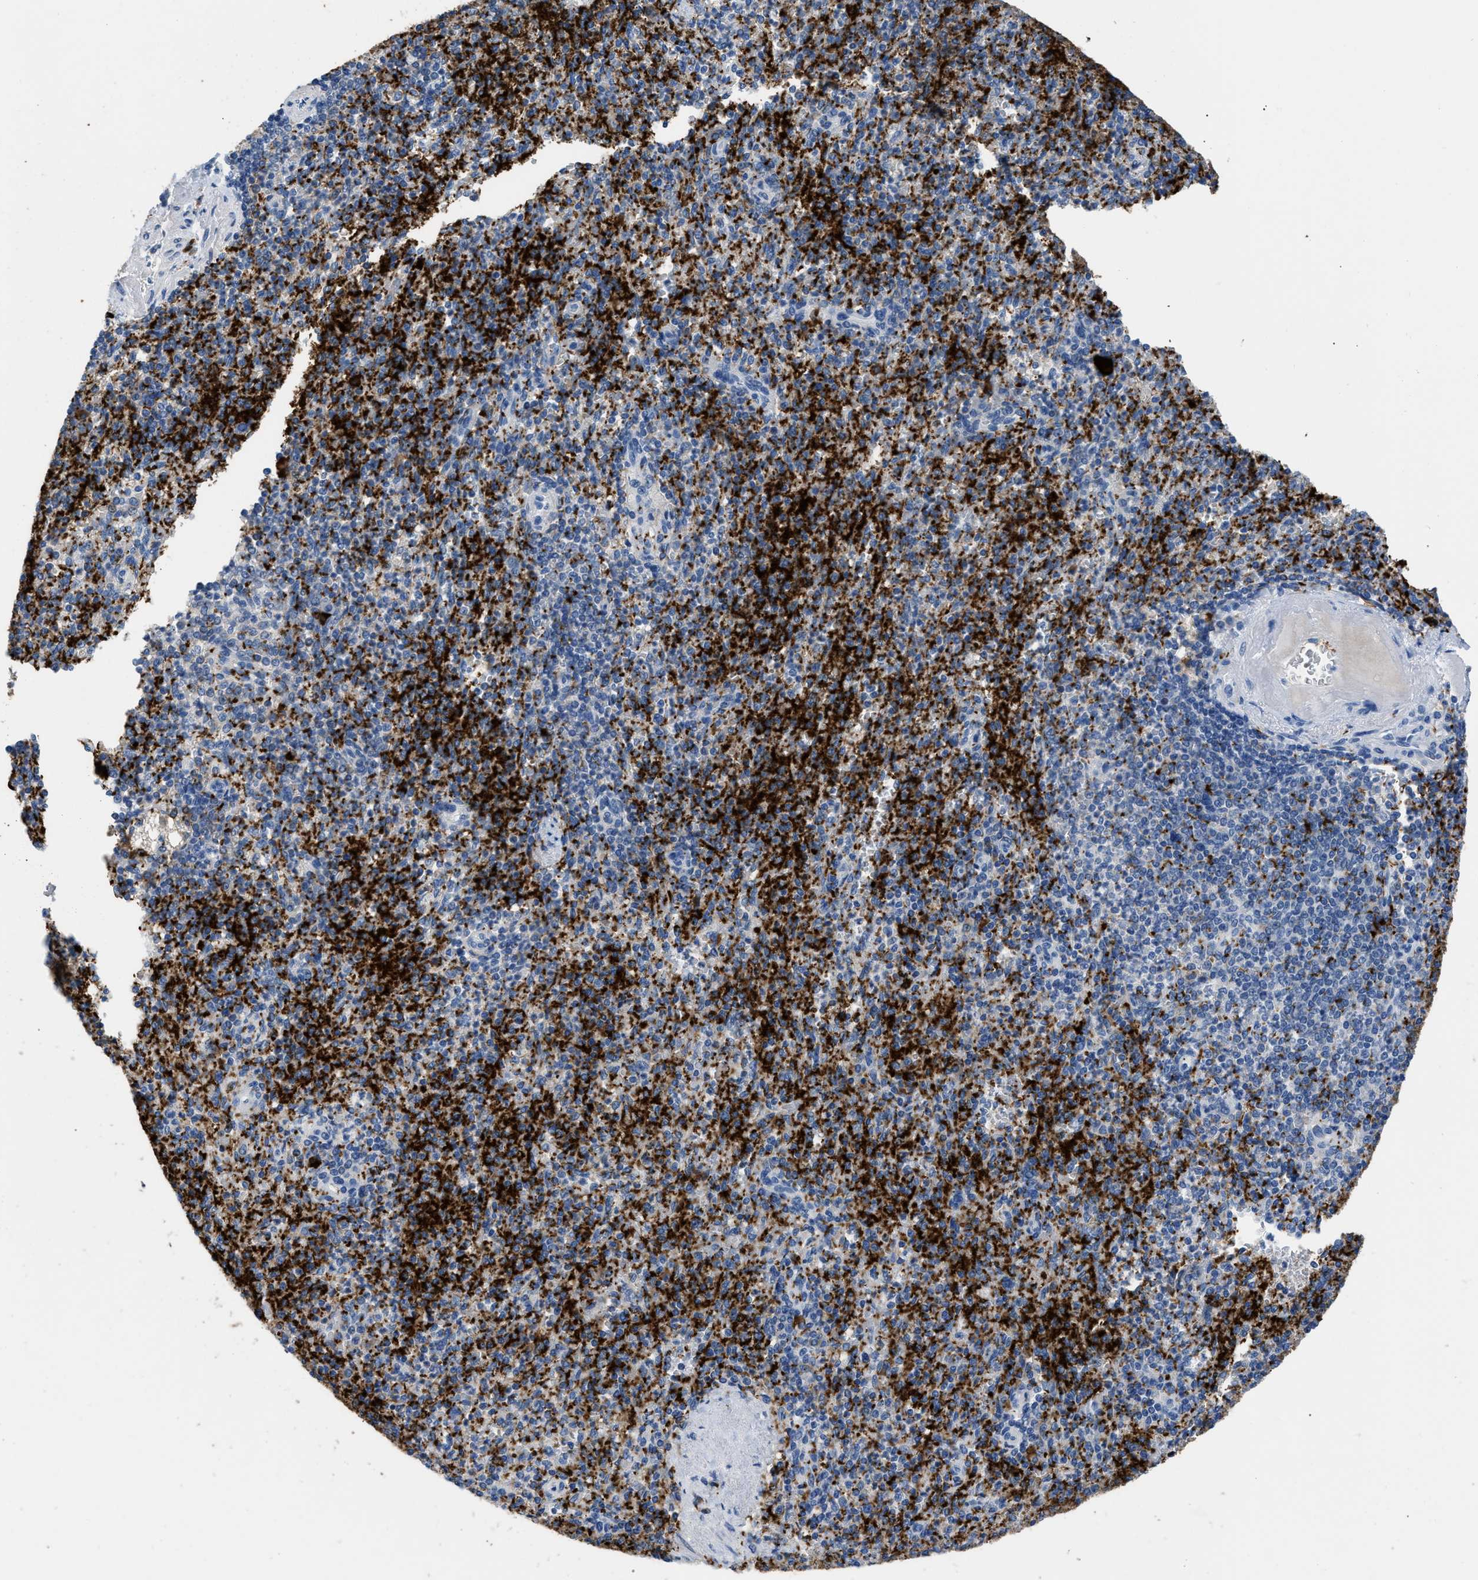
{"staining": {"intensity": "strong", "quantity": "25%-75%", "location": "cytoplasmic/membranous"}, "tissue": "spleen", "cell_type": "Cells in red pulp", "image_type": "normal", "snomed": [{"axis": "morphology", "description": "Normal tissue, NOS"}, {"axis": "topography", "description": "Spleen"}], "caption": "Brown immunohistochemical staining in benign spleen shows strong cytoplasmic/membranous expression in approximately 25%-75% of cells in red pulp. The protein is shown in brown color, while the nuclei are stained blue.", "gene": "FGF18", "patient": {"sex": "female", "age": 74}}